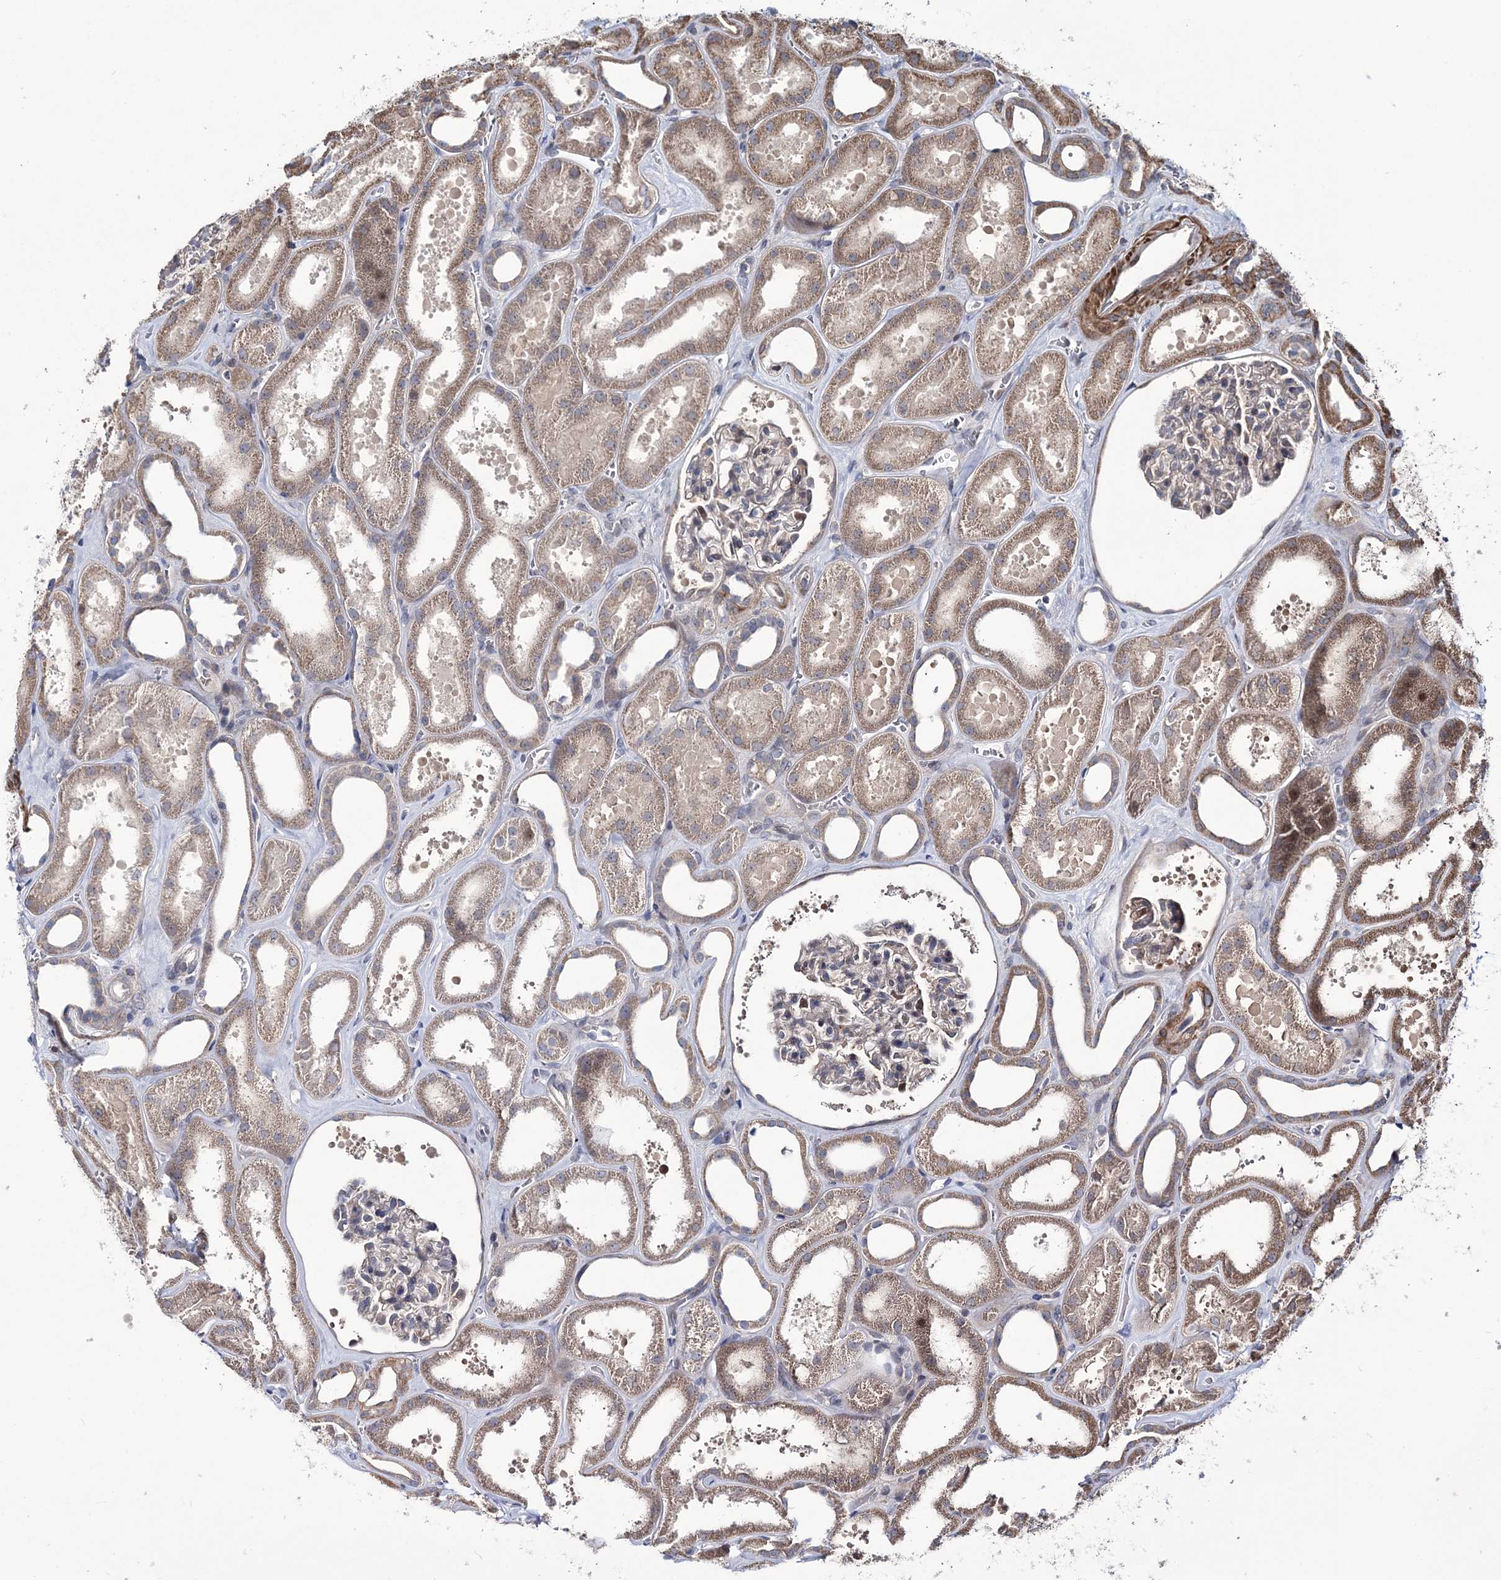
{"staining": {"intensity": "negative", "quantity": "none", "location": "none"}, "tissue": "kidney", "cell_type": "Cells in glomeruli", "image_type": "normal", "snomed": [{"axis": "morphology", "description": "Normal tissue, NOS"}, {"axis": "morphology", "description": "Adenocarcinoma, NOS"}, {"axis": "topography", "description": "Kidney"}], "caption": "Immunohistochemistry (IHC) of normal kidney displays no positivity in cells in glomeruli.", "gene": "PPP2R2B", "patient": {"sex": "female", "age": 68}}